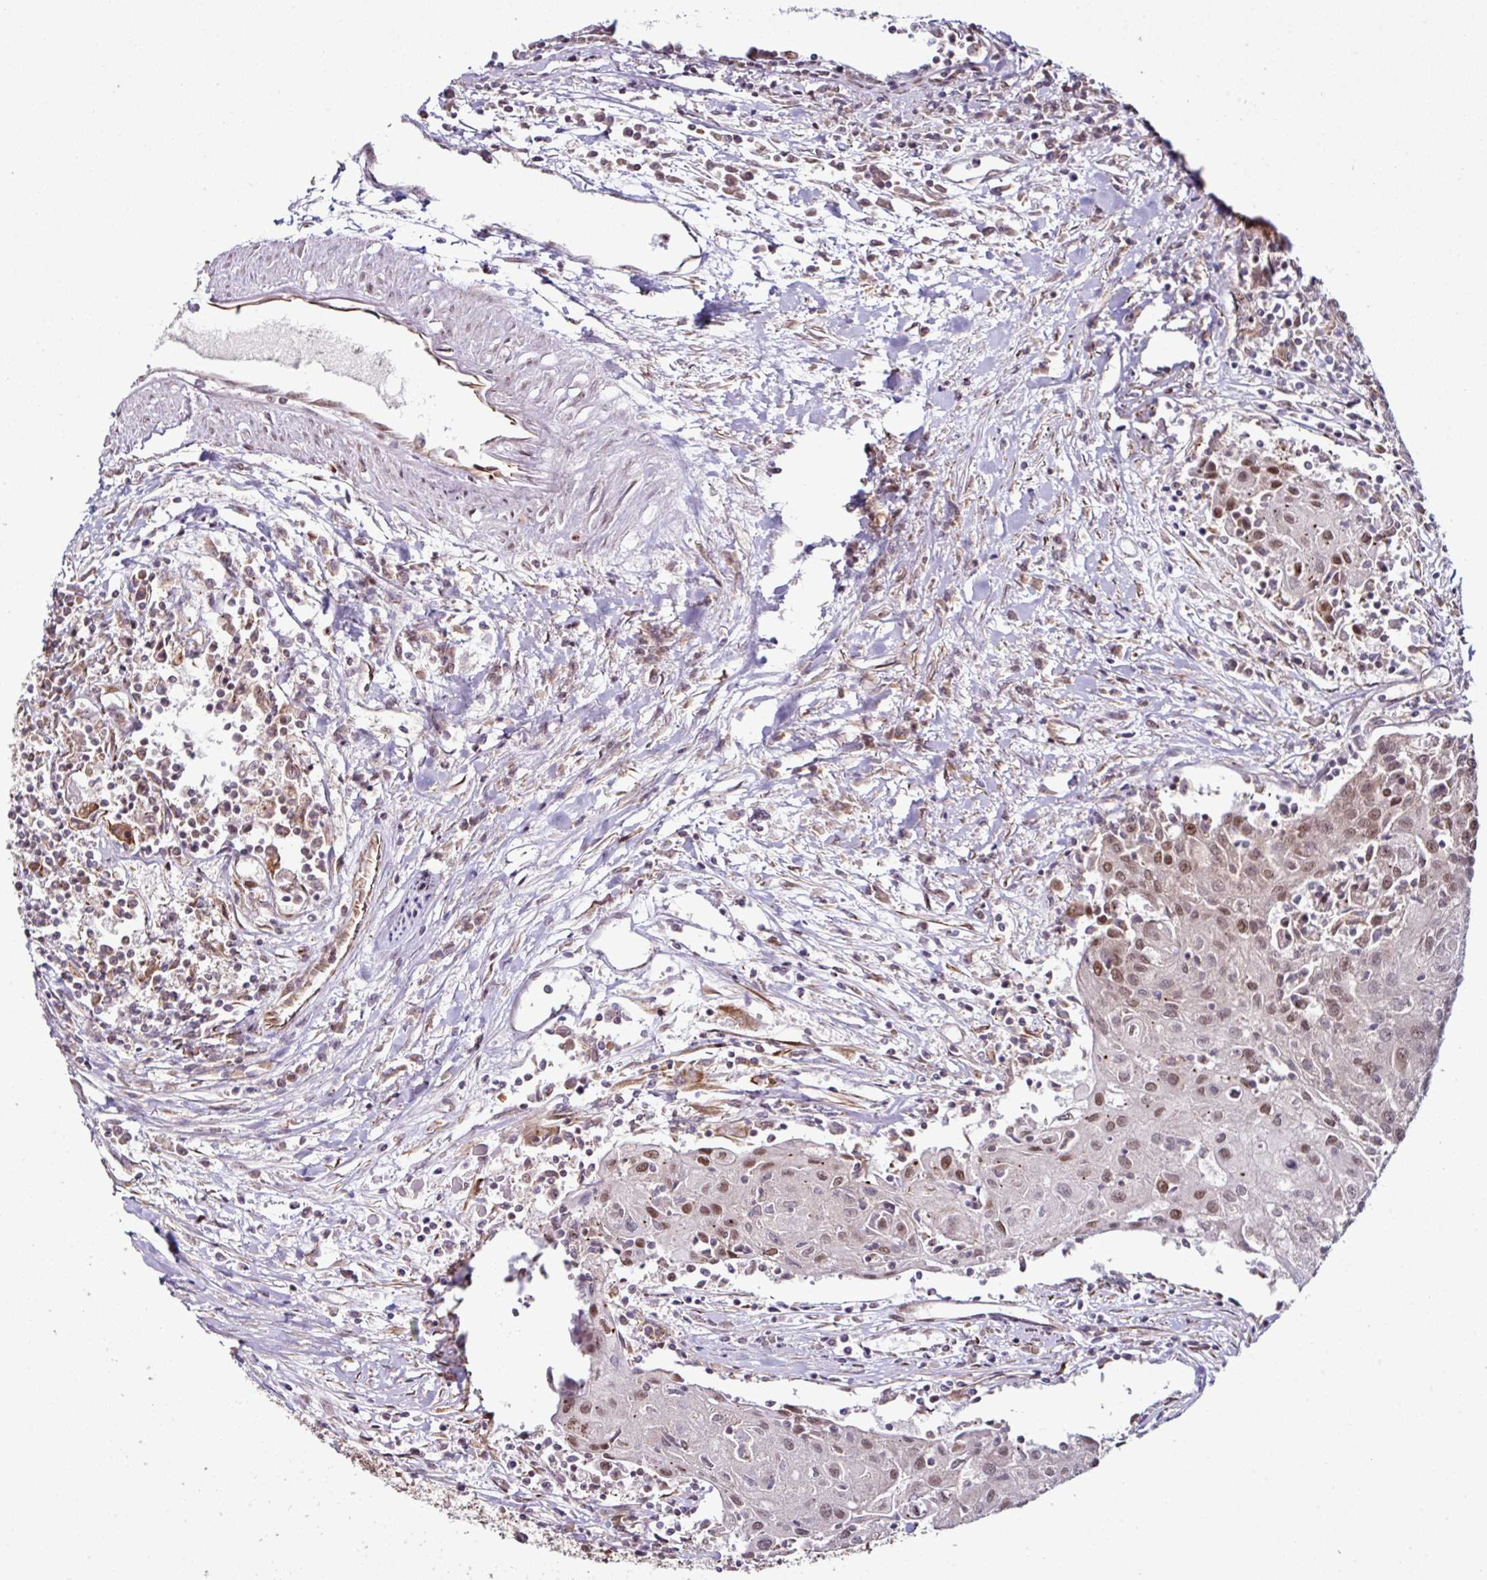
{"staining": {"intensity": "moderate", "quantity": "25%-75%", "location": "nuclear"}, "tissue": "urothelial cancer", "cell_type": "Tumor cells", "image_type": "cancer", "snomed": [{"axis": "morphology", "description": "Urothelial carcinoma, High grade"}, {"axis": "topography", "description": "Urinary bladder"}], "caption": "Immunohistochemistry (IHC) (DAB) staining of human high-grade urothelial carcinoma demonstrates moderate nuclear protein positivity in approximately 25%-75% of tumor cells.", "gene": "MORF4L2", "patient": {"sex": "female", "age": 85}}